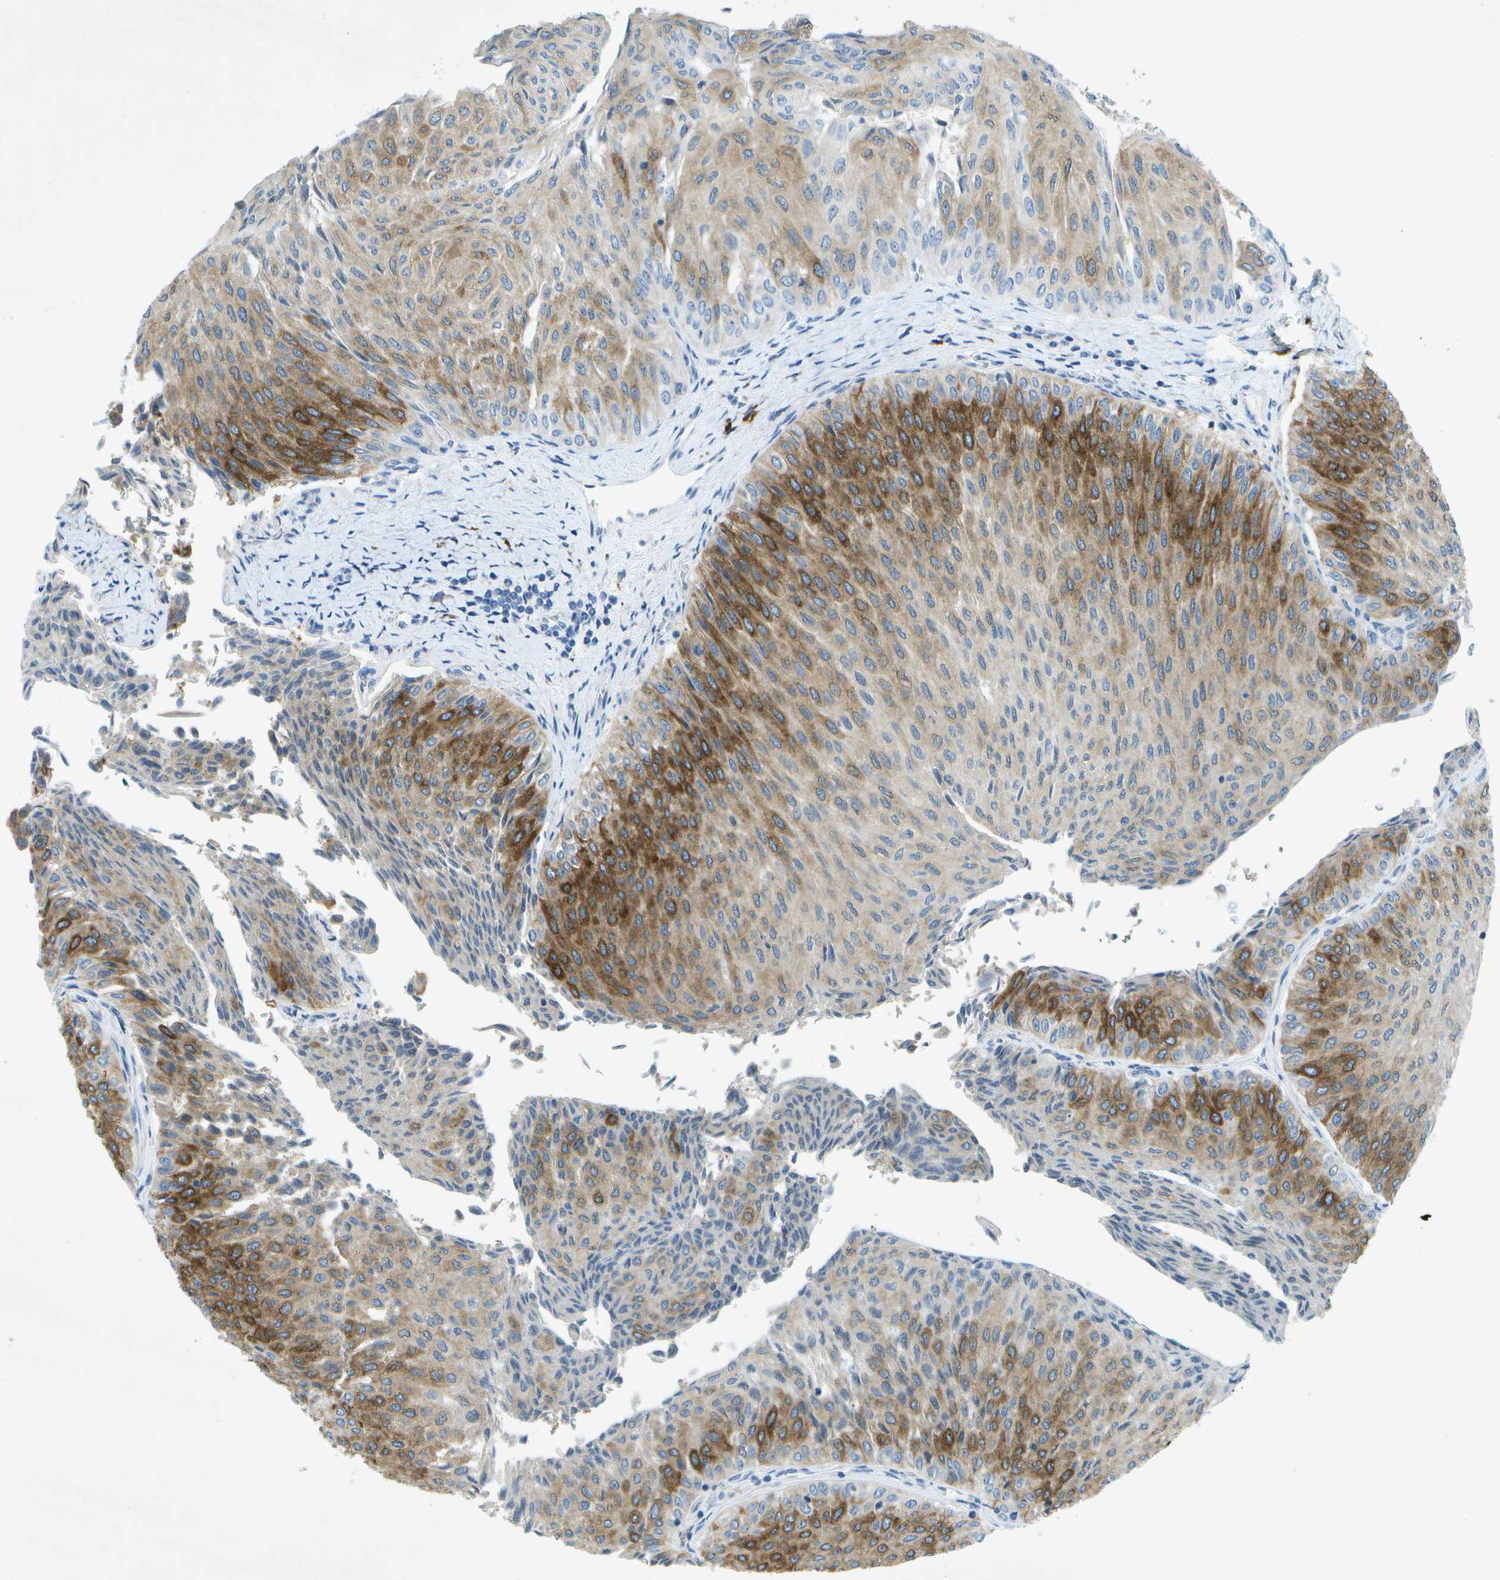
{"staining": {"intensity": "strong", "quantity": "<25%", "location": "cytoplasmic/membranous"}, "tissue": "urothelial cancer", "cell_type": "Tumor cells", "image_type": "cancer", "snomed": [{"axis": "morphology", "description": "Urothelial carcinoma, Low grade"}, {"axis": "topography", "description": "Urinary bladder"}], "caption": "The photomicrograph demonstrates a brown stain indicating the presence of a protein in the cytoplasmic/membranous of tumor cells in urothelial cancer.", "gene": "WNK2", "patient": {"sex": "male", "age": 78}}